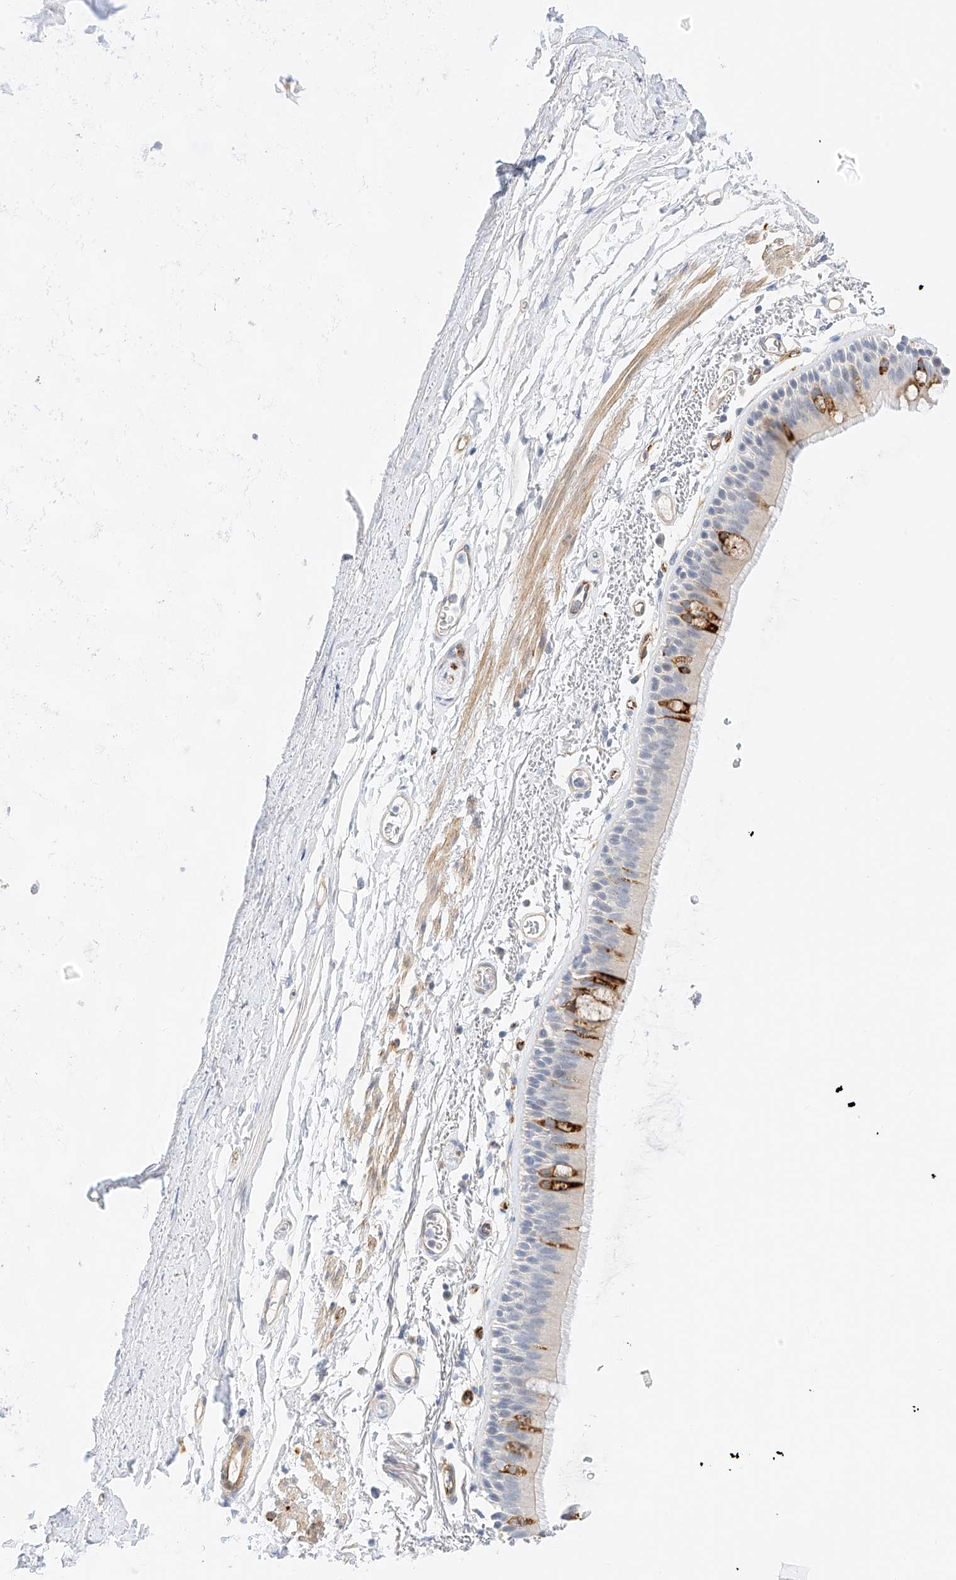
{"staining": {"intensity": "moderate", "quantity": "<25%", "location": "cytoplasmic/membranous"}, "tissue": "bronchus", "cell_type": "Respiratory epithelial cells", "image_type": "normal", "snomed": [{"axis": "morphology", "description": "Normal tissue, NOS"}, {"axis": "topography", "description": "Lymph node"}, {"axis": "topography", "description": "Bronchus"}], "caption": "Bronchus stained with DAB (3,3'-diaminobenzidine) immunohistochemistry (IHC) exhibits low levels of moderate cytoplasmic/membranous expression in about <25% of respiratory epithelial cells.", "gene": "CDCP2", "patient": {"sex": "female", "age": 70}}